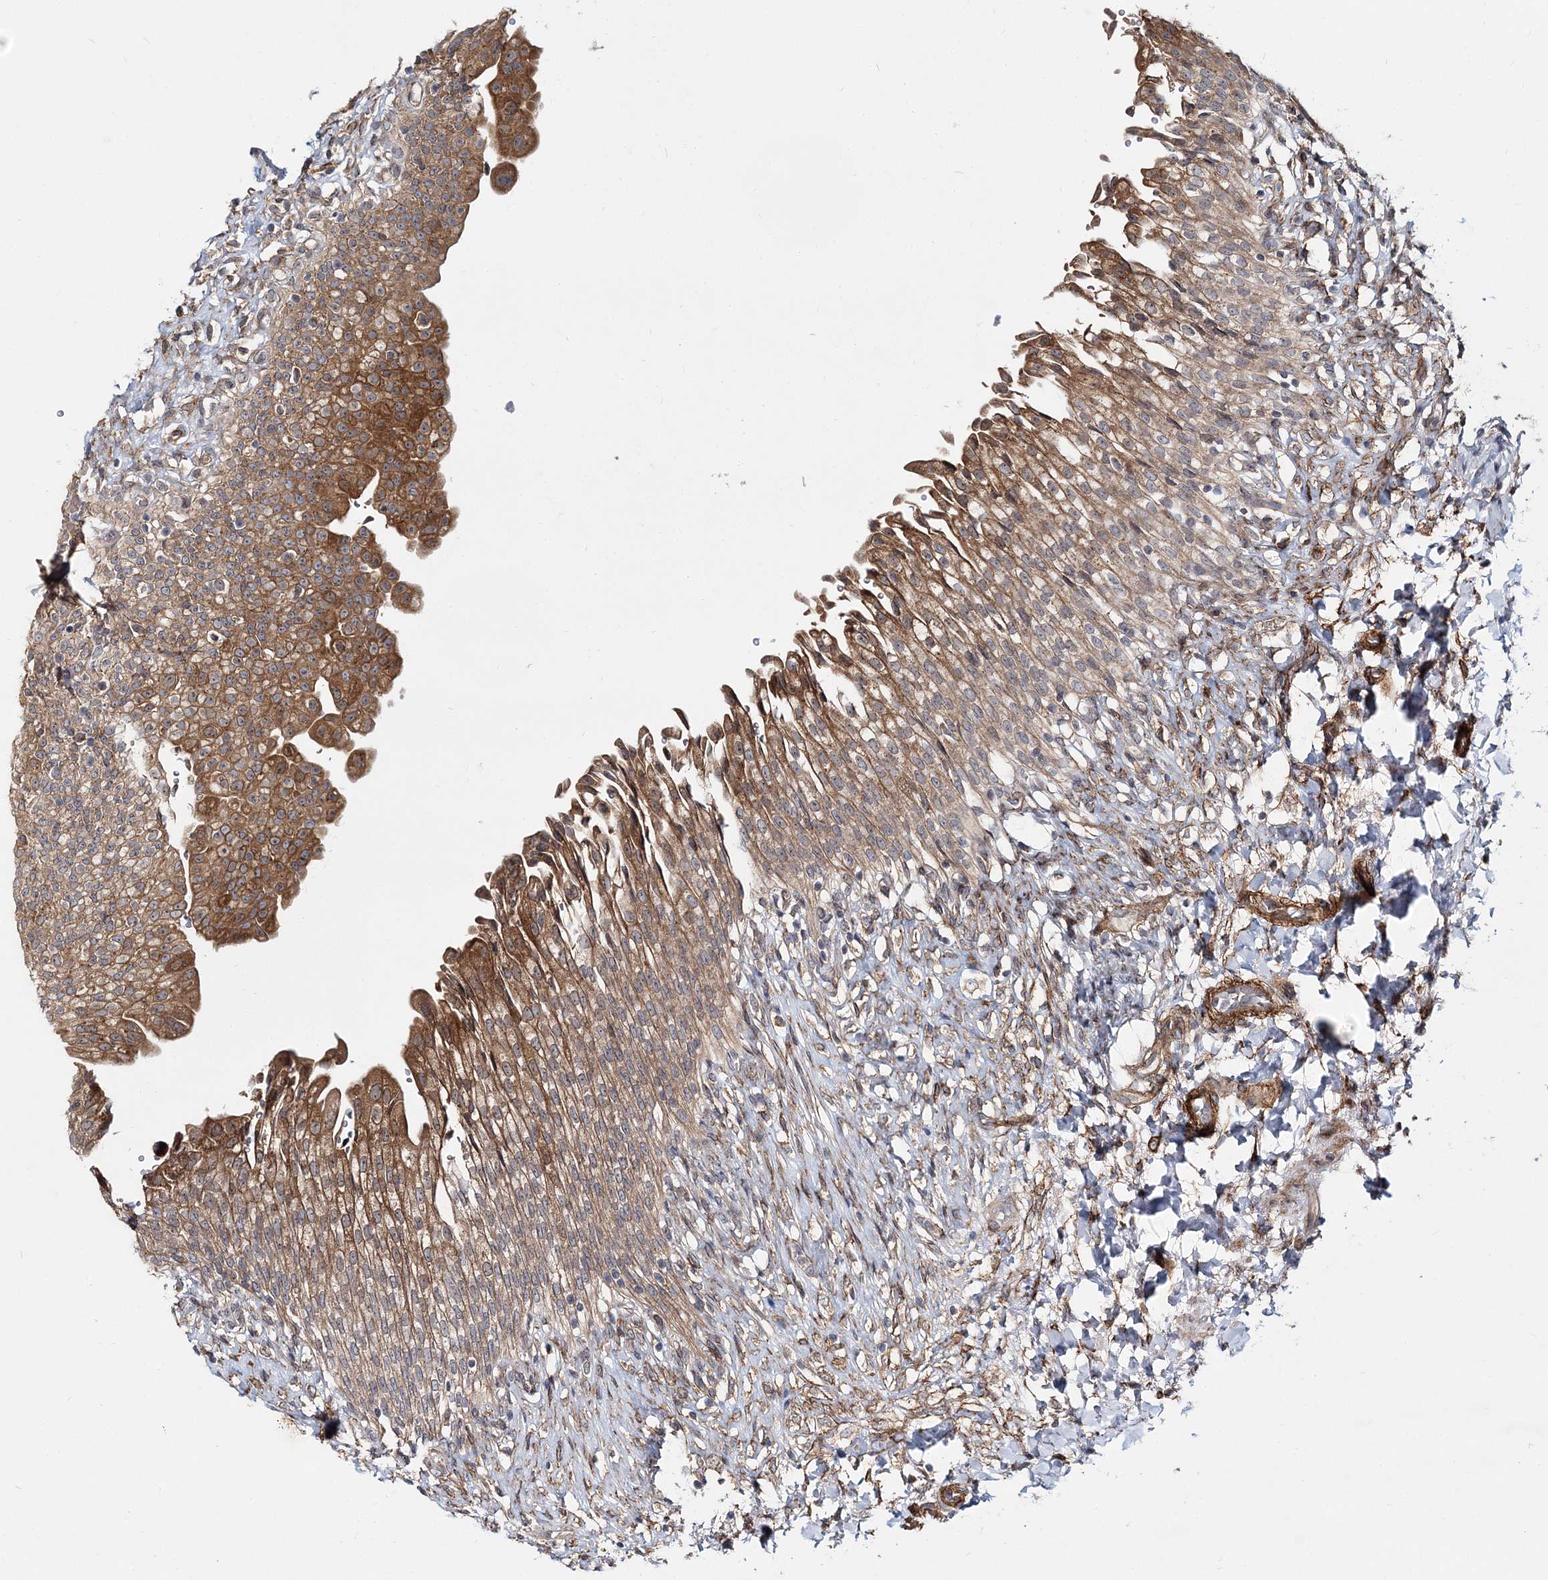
{"staining": {"intensity": "moderate", "quantity": "25%-75%", "location": "cytoplasmic/membranous"}, "tissue": "urinary bladder", "cell_type": "Urothelial cells", "image_type": "normal", "snomed": [{"axis": "morphology", "description": "Urothelial carcinoma, High grade"}, {"axis": "topography", "description": "Urinary bladder"}], "caption": "Immunohistochemical staining of unremarkable urinary bladder displays 25%-75% levels of moderate cytoplasmic/membranous protein positivity in approximately 25%-75% of urothelial cells.", "gene": "NBAS", "patient": {"sex": "male", "age": 46}}